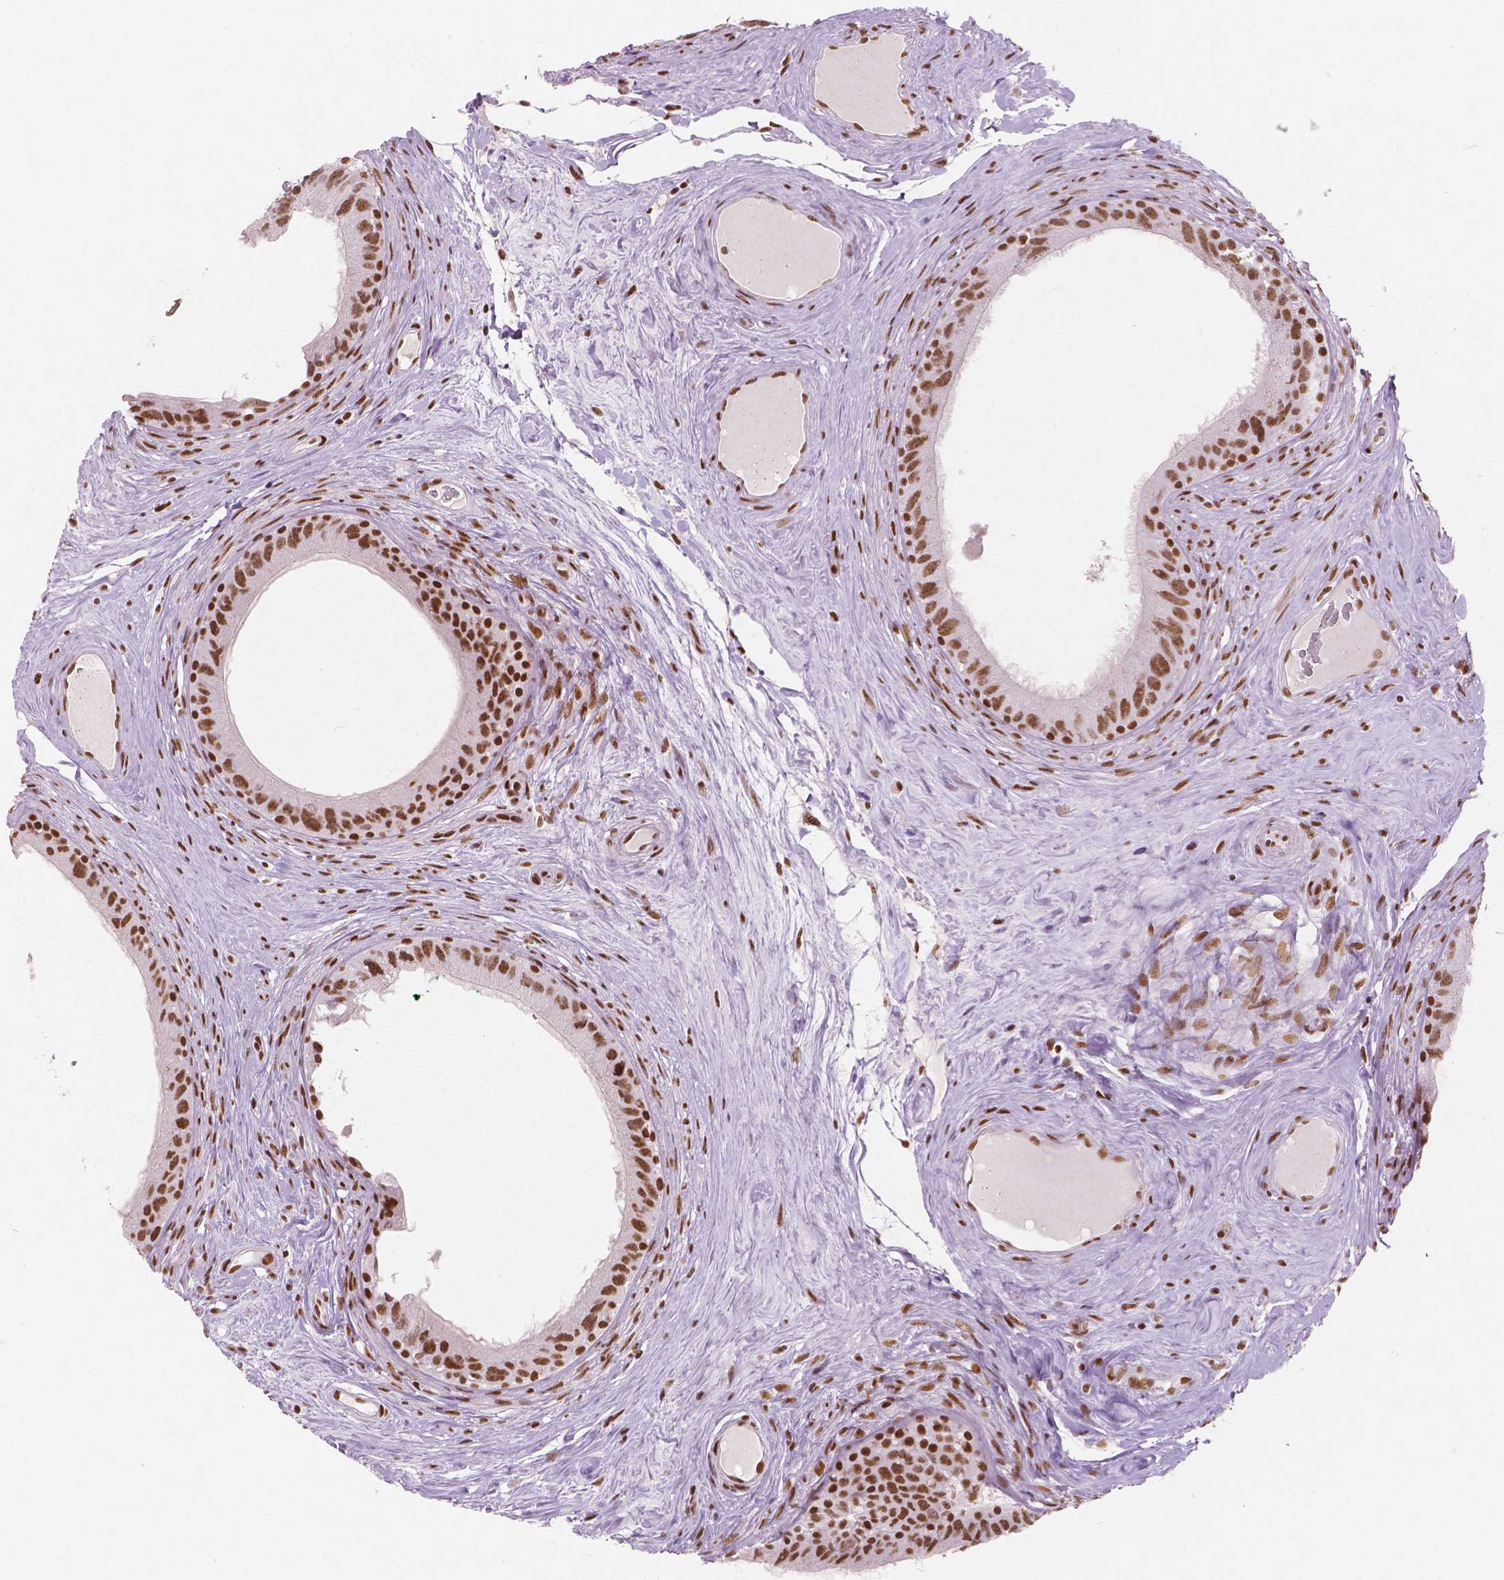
{"staining": {"intensity": "strong", "quantity": "25%-75%", "location": "nuclear"}, "tissue": "epididymis", "cell_type": "Glandular cells", "image_type": "normal", "snomed": [{"axis": "morphology", "description": "Normal tissue, NOS"}, {"axis": "topography", "description": "Epididymis"}], "caption": "Protein expression analysis of normal epididymis displays strong nuclear expression in approximately 25%-75% of glandular cells. The staining was performed using DAB, with brown indicating positive protein expression. Nuclei are stained blue with hematoxylin.", "gene": "BRD4", "patient": {"sex": "male", "age": 59}}